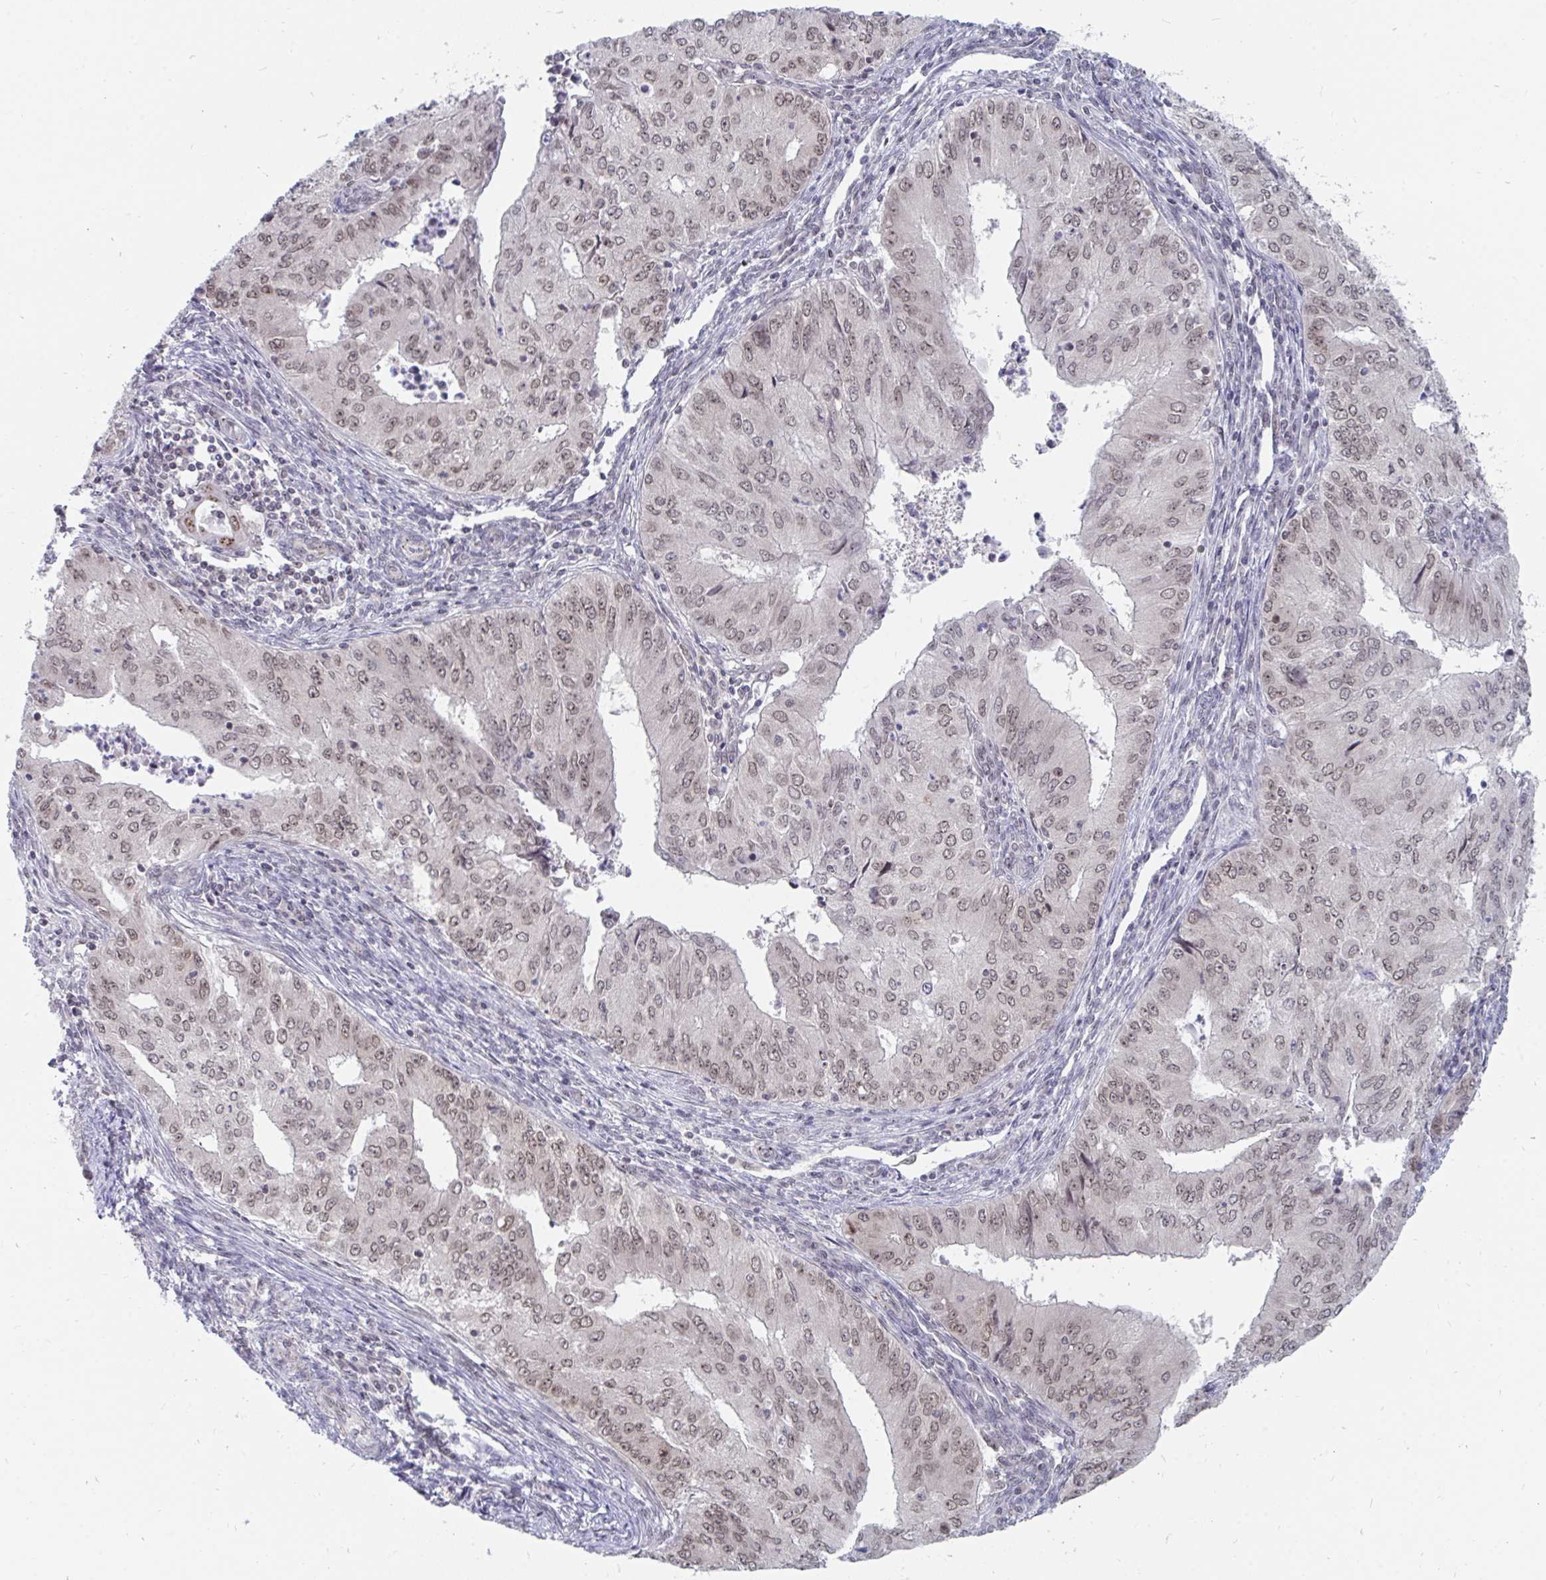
{"staining": {"intensity": "weak", "quantity": "25%-75%", "location": "nuclear"}, "tissue": "endometrial cancer", "cell_type": "Tumor cells", "image_type": "cancer", "snomed": [{"axis": "morphology", "description": "Adenocarcinoma, NOS"}, {"axis": "topography", "description": "Endometrium"}], "caption": "DAB immunohistochemical staining of human endometrial cancer reveals weak nuclear protein positivity in approximately 25%-75% of tumor cells.", "gene": "TRIP12", "patient": {"sex": "female", "age": 50}}